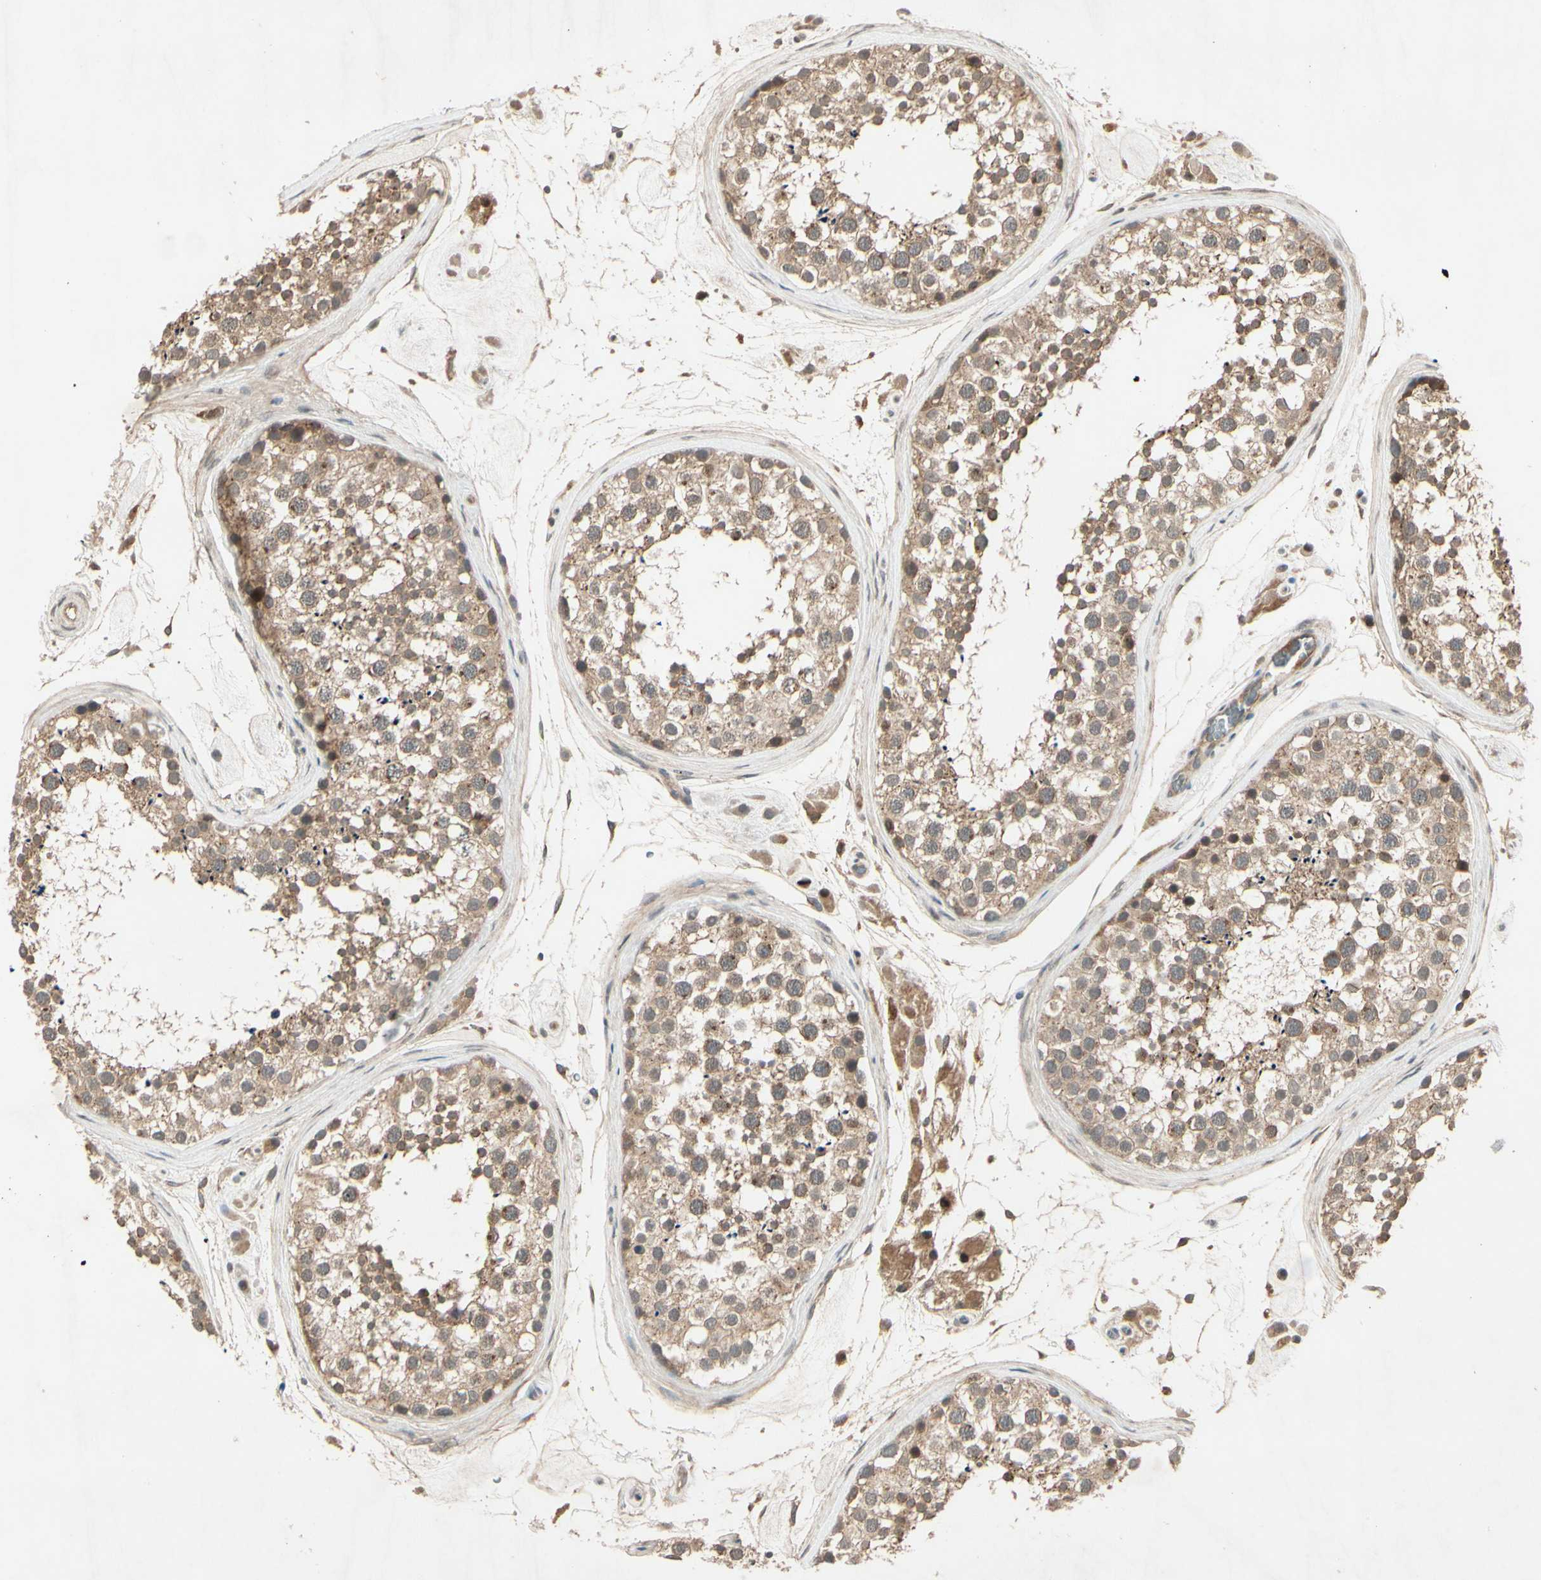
{"staining": {"intensity": "moderate", "quantity": ">75%", "location": "cytoplasmic/membranous"}, "tissue": "testis", "cell_type": "Cells in seminiferous ducts", "image_type": "normal", "snomed": [{"axis": "morphology", "description": "Normal tissue, NOS"}, {"axis": "topography", "description": "Testis"}], "caption": "Immunohistochemistry (DAB) staining of benign testis reveals moderate cytoplasmic/membranous protein staining in approximately >75% of cells in seminiferous ducts.", "gene": "FHDC1", "patient": {"sex": "male", "age": 46}}